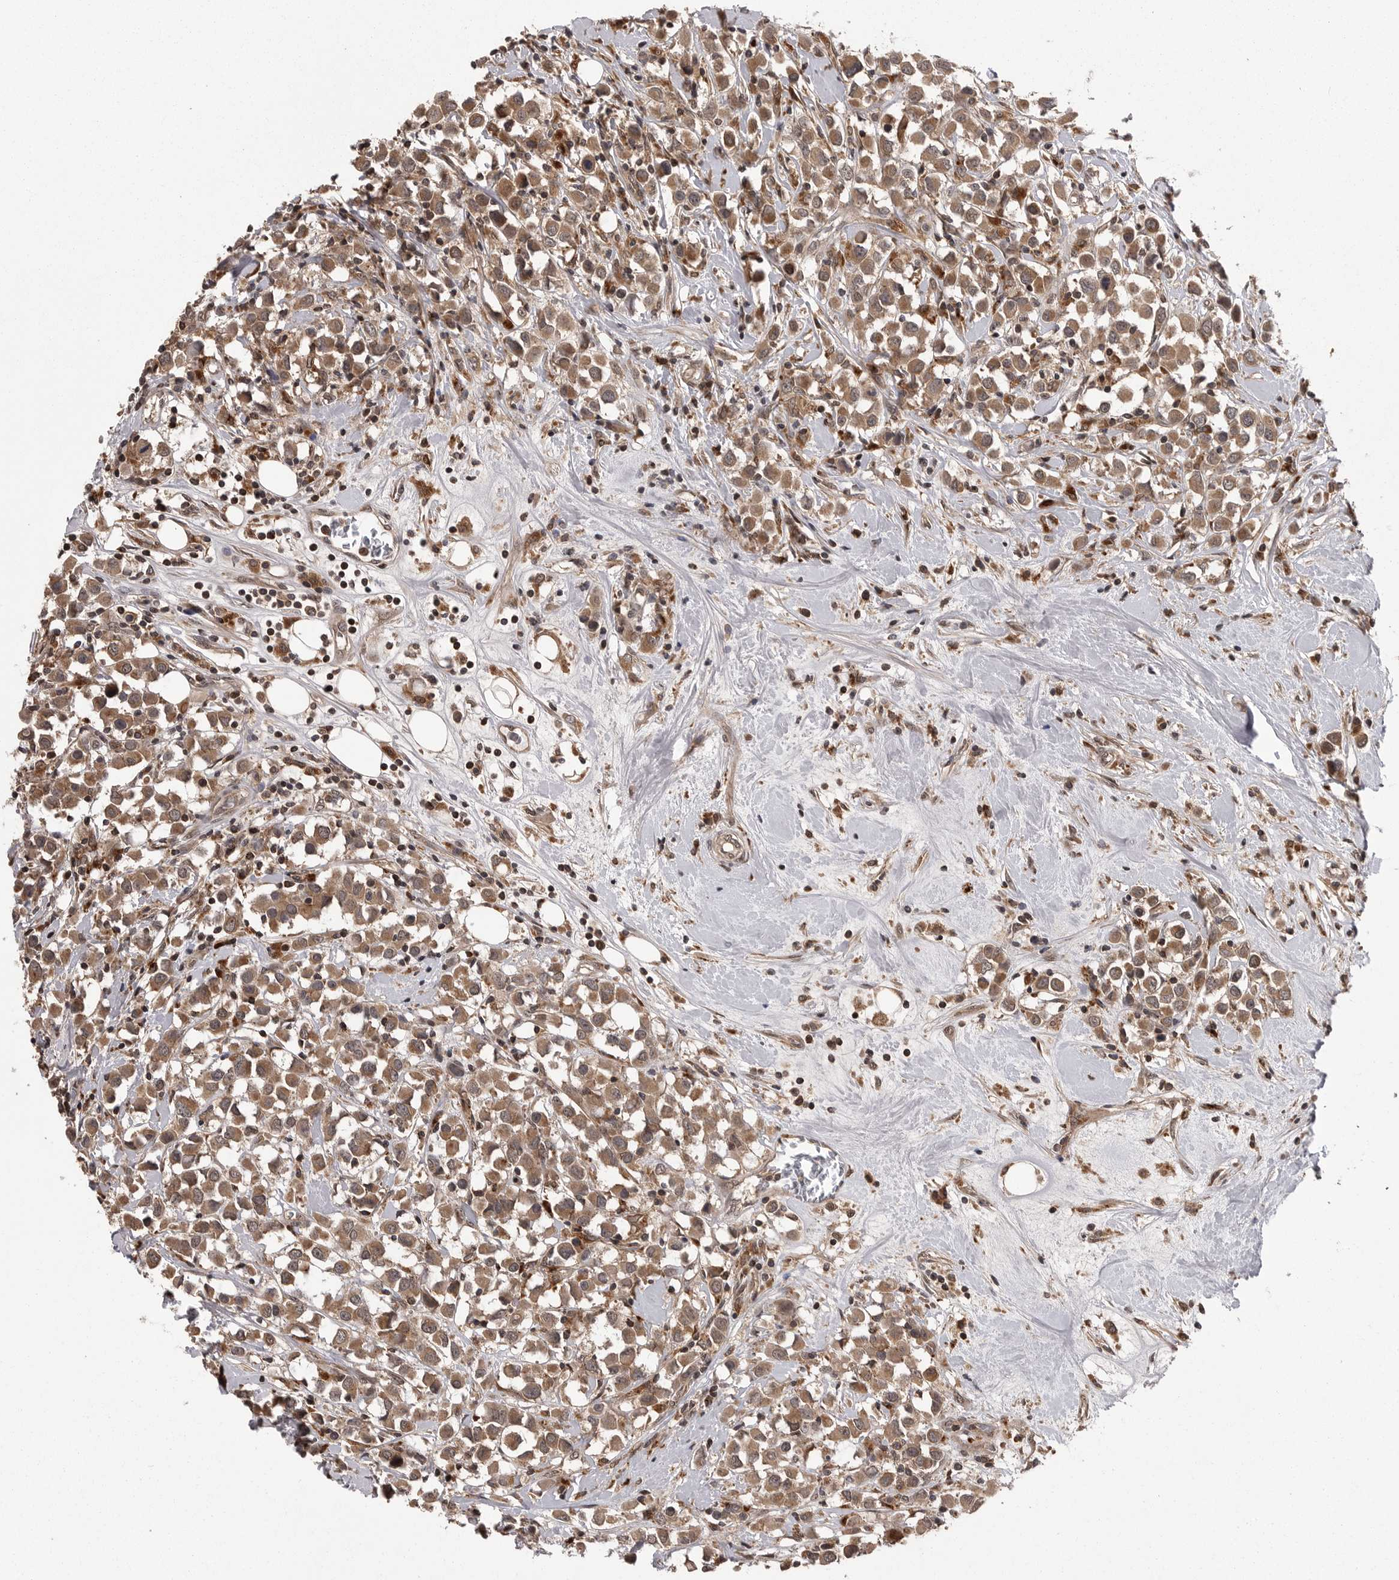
{"staining": {"intensity": "moderate", "quantity": ">75%", "location": "cytoplasmic/membranous"}, "tissue": "breast cancer", "cell_type": "Tumor cells", "image_type": "cancer", "snomed": [{"axis": "morphology", "description": "Duct carcinoma"}, {"axis": "topography", "description": "Breast"}], "caption": "Immunohistochemical staining of human breast invasive ductal carcinoma reveals moderate cytoplasmic/membranous protein positivity in approximately >75% of tumor cells.", "gene": "AOAH", "patient": {"sex": "female", "age": 61}}